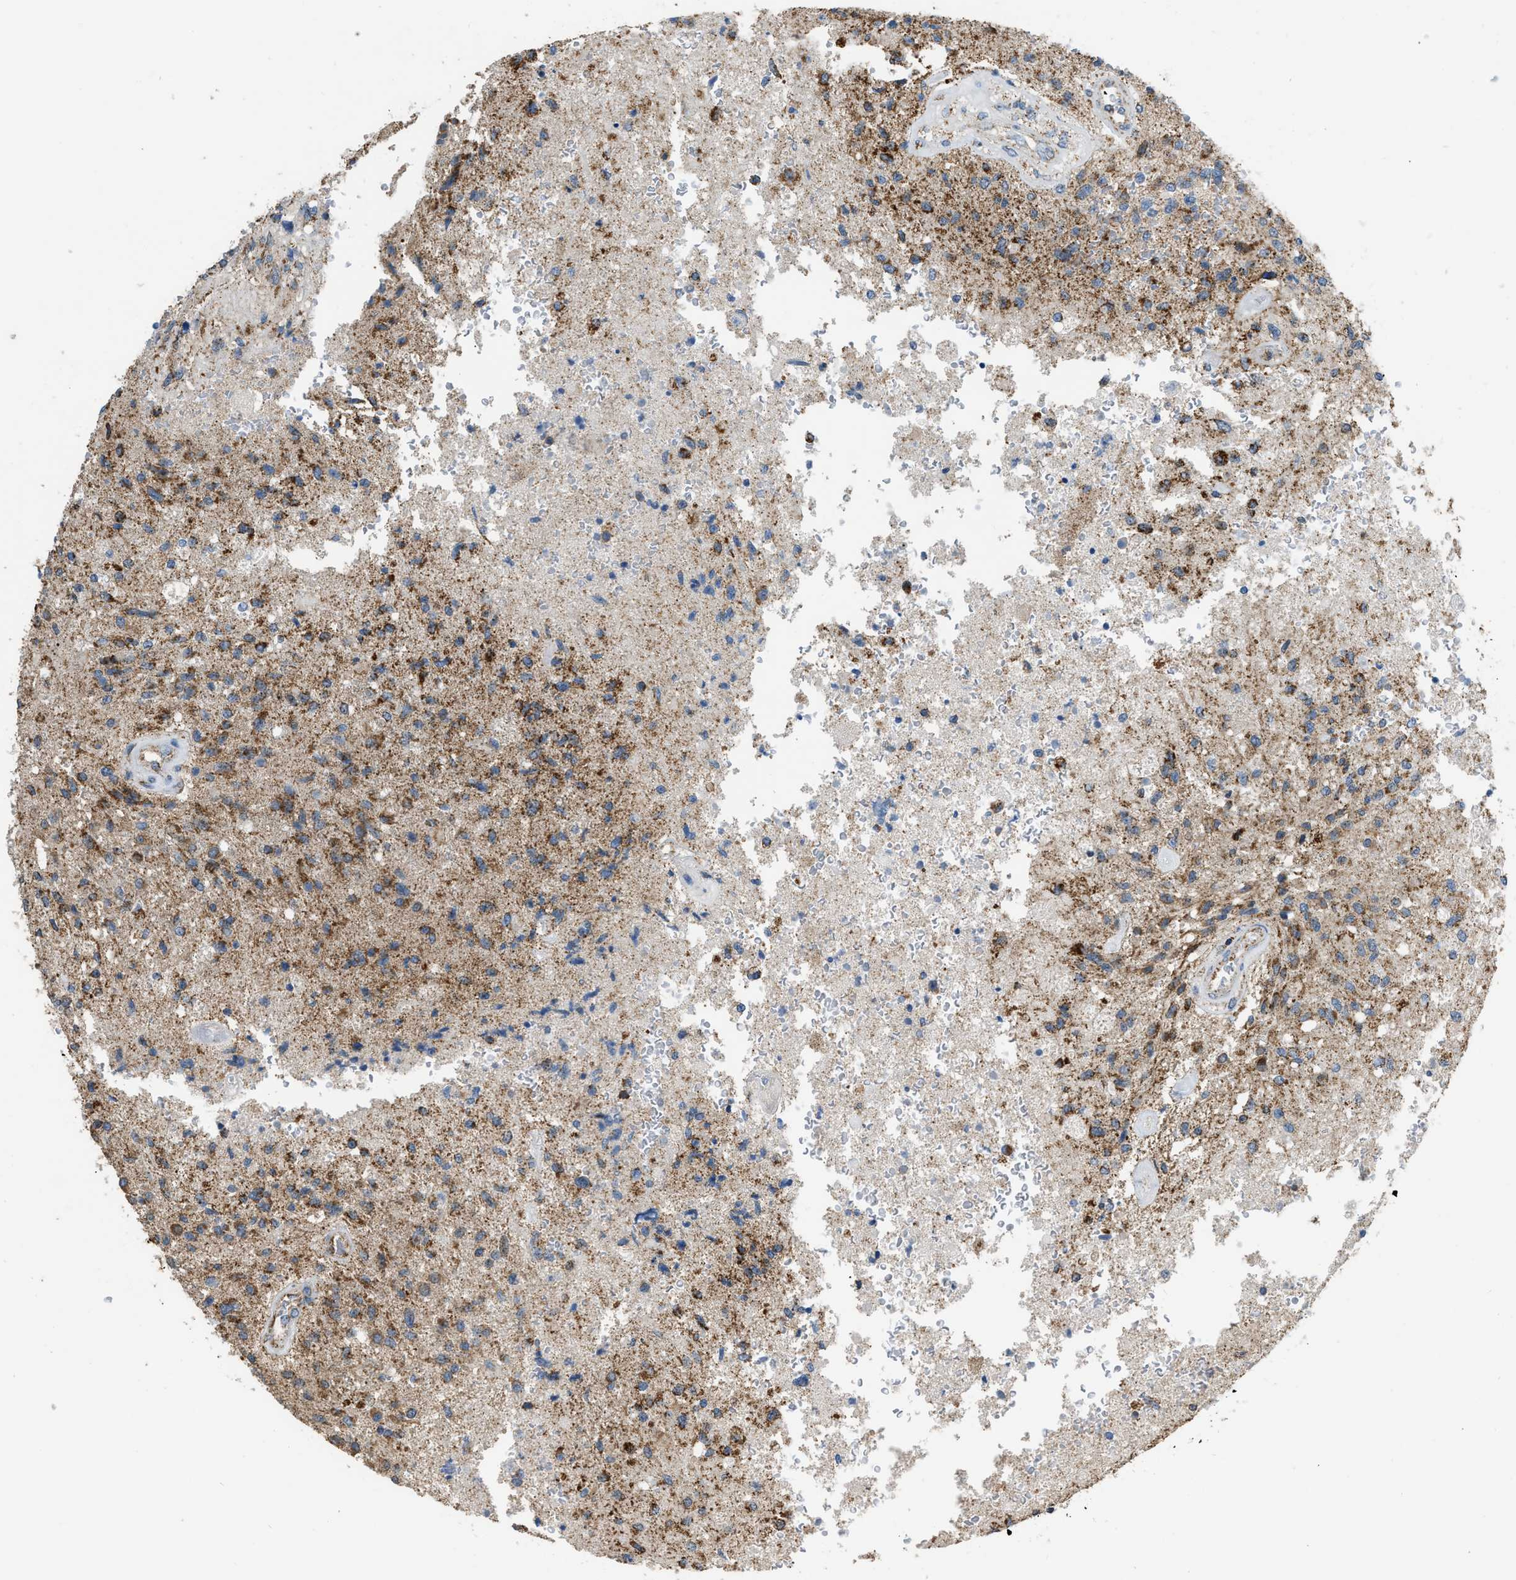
{"staining": {"intensity": "moderate", "quantity": ">75%", "location": "cytoplasmic/membranous"}, "tissue": "glioma", "cell_type": "Tumor cells", "image_type": "cancer", "snomed": [{"axis": "morphology", "description": "Normal tissue, NOS"}, {"axis": "morphology", "description": "Glioma, malignant, High grade"}, {"axis": "topography", "description": "Cerebral cortex"}], "caption": "IHC of human glioma shows medium levels of moderate cytoplasmic/membranous staining in approximately >75% of tumor cells. (DAB IHC, brown staining for protein, blue staining for nuclei).", "gene": "ETFB", "patient": {"sex": "male", "age": 77}}